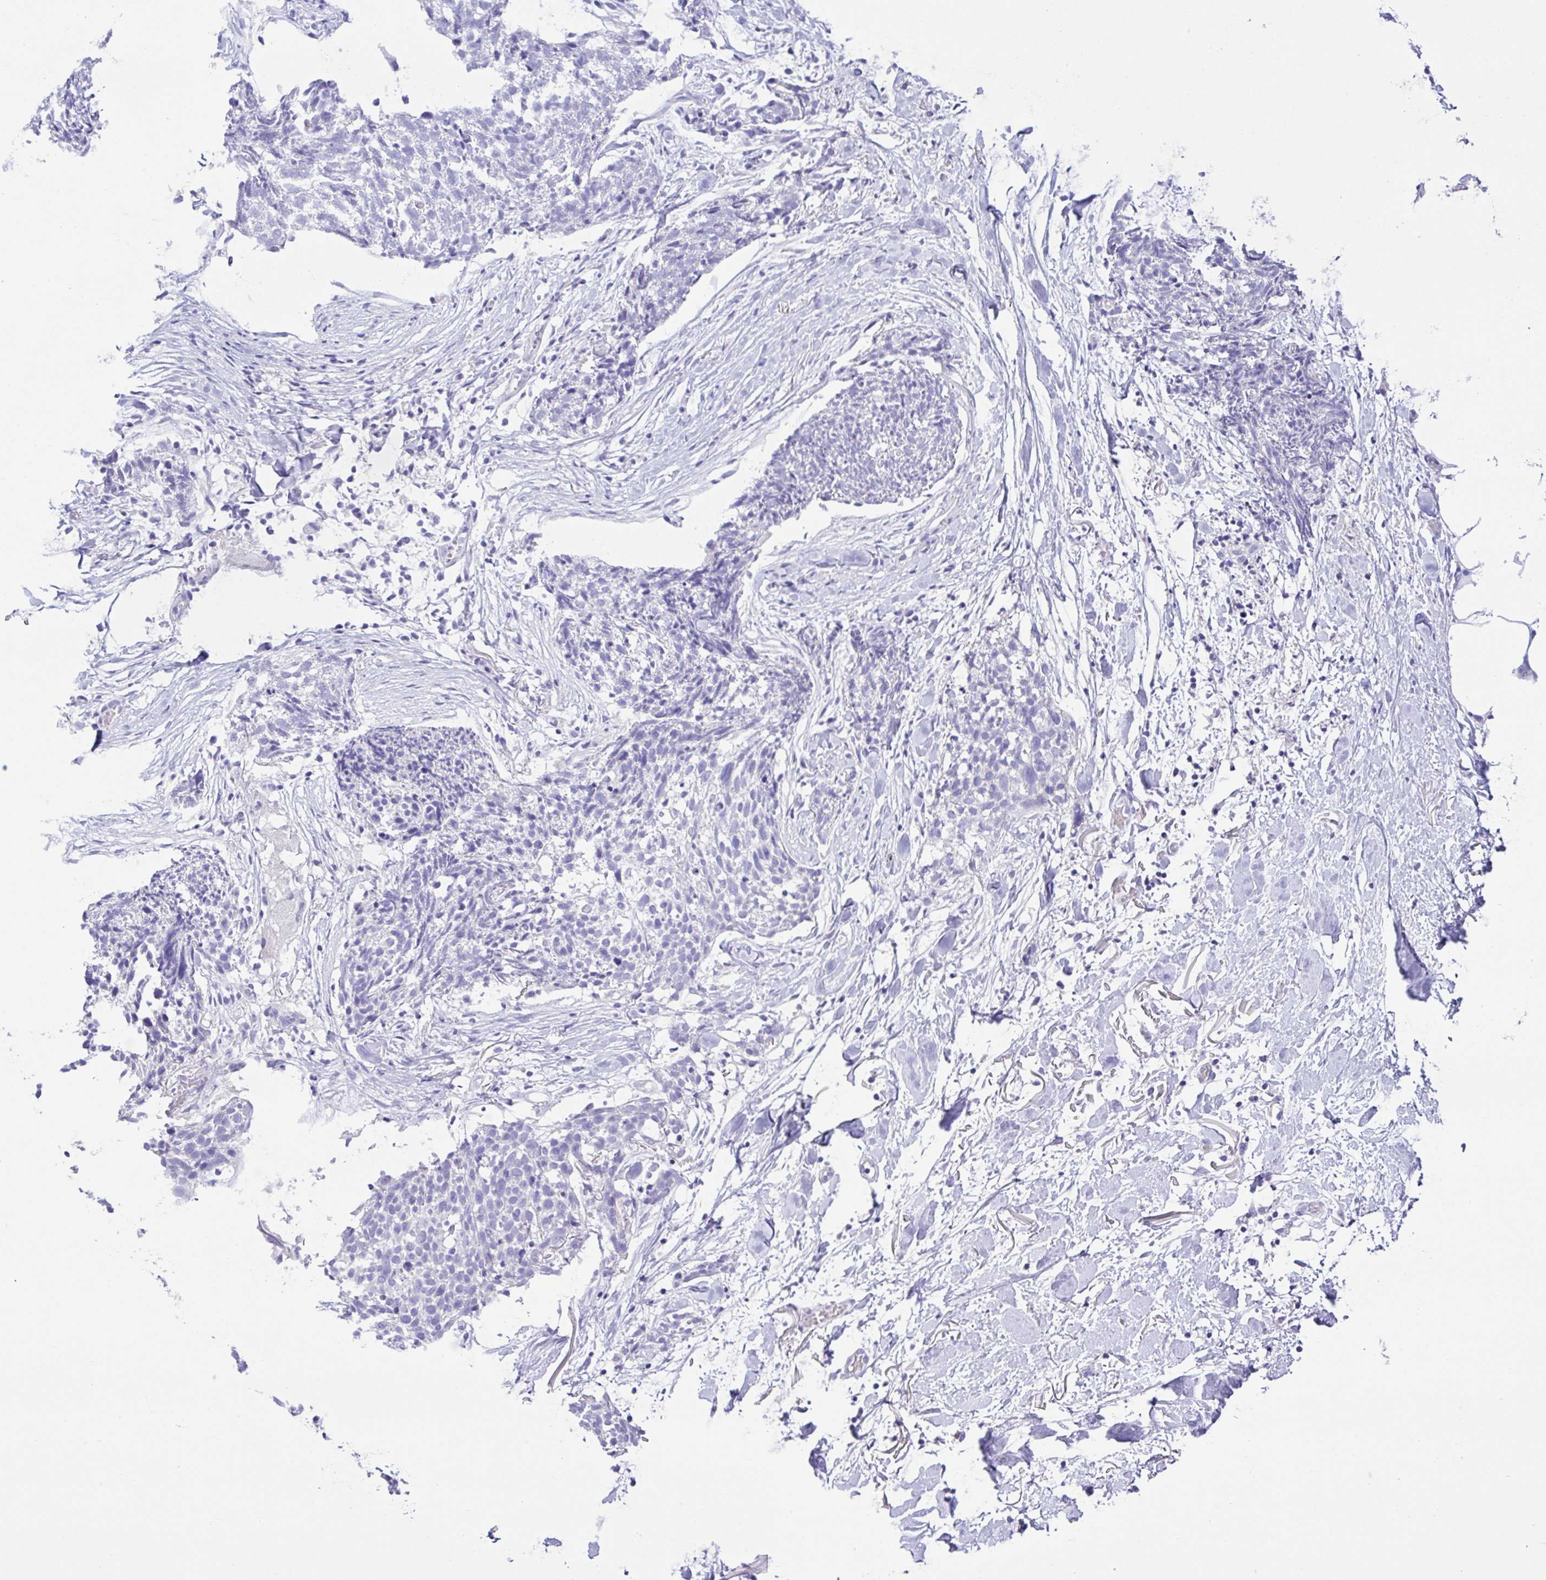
{"staining": {"intensity": "negative", "quantity": "none", "location": "none"}, "tissue": "skin cancer", "cell_type": "Tumor cells", "image_type": "cancer", "snomed": [{"axis": "morphology", "description": "Squamous cell carcinoma, NOS"}, {"axis": "topography", "description": "Skin"}, {"axis": "topography", "description": "Vulva"}], "caption": "DAB immunohistochemical staining of human skin squamous cell carcinoma demonstrates no significant positivity in tumor cells.", "gene": "CD72", "patient": {"sex": "female", "age": 75}}